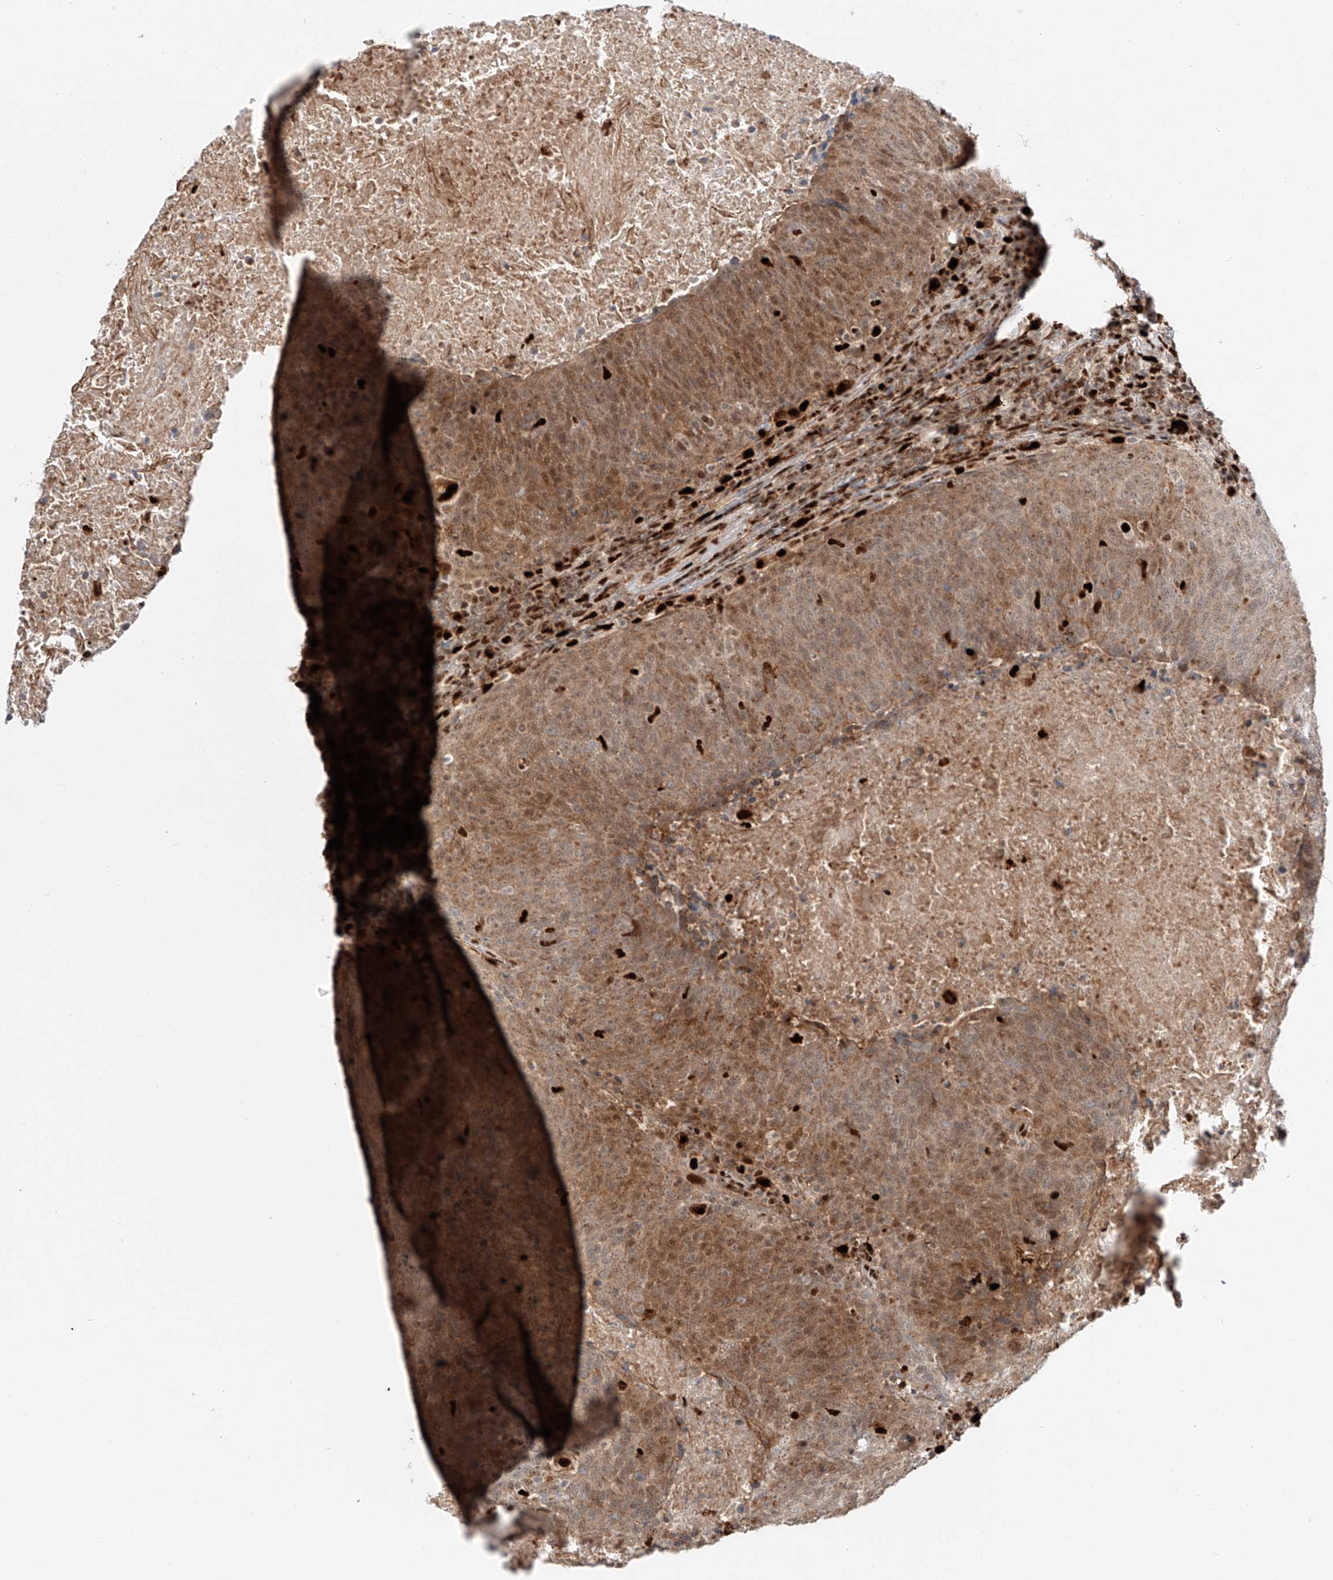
{"staining": {"intensity": "moderate", "quantity": ">75%", "location": "cytoplasmic/membranous,nuclear"}, "tissue": "head and neck cancer", "cell_type": "Tumor cells", "image_type": "cancer", "snomed": [{"axis": "morphology", "description": "Squamous cell carcinoma, NOS"}, {"axis": "morphology", "description": "Squamous cell carcinoma, metastatic, NOS"}, {"axis": "topography", "description": "Lymph node"}, {"axis": "topography", "description": "Head-Neck"}], "caption": "Head and neck cancer (squamous cell carcinoma) stained with DAB (3,3'-diaminobenzidine) immunohistochemistry reveals medium levels of moderate cytoplasmic/membranous and nuclear expression in about >75% of tumor cells. Nuclei are stained in blue.", "gene": "DZIP1L", "patient": {"sex": "male", "age": 62}}